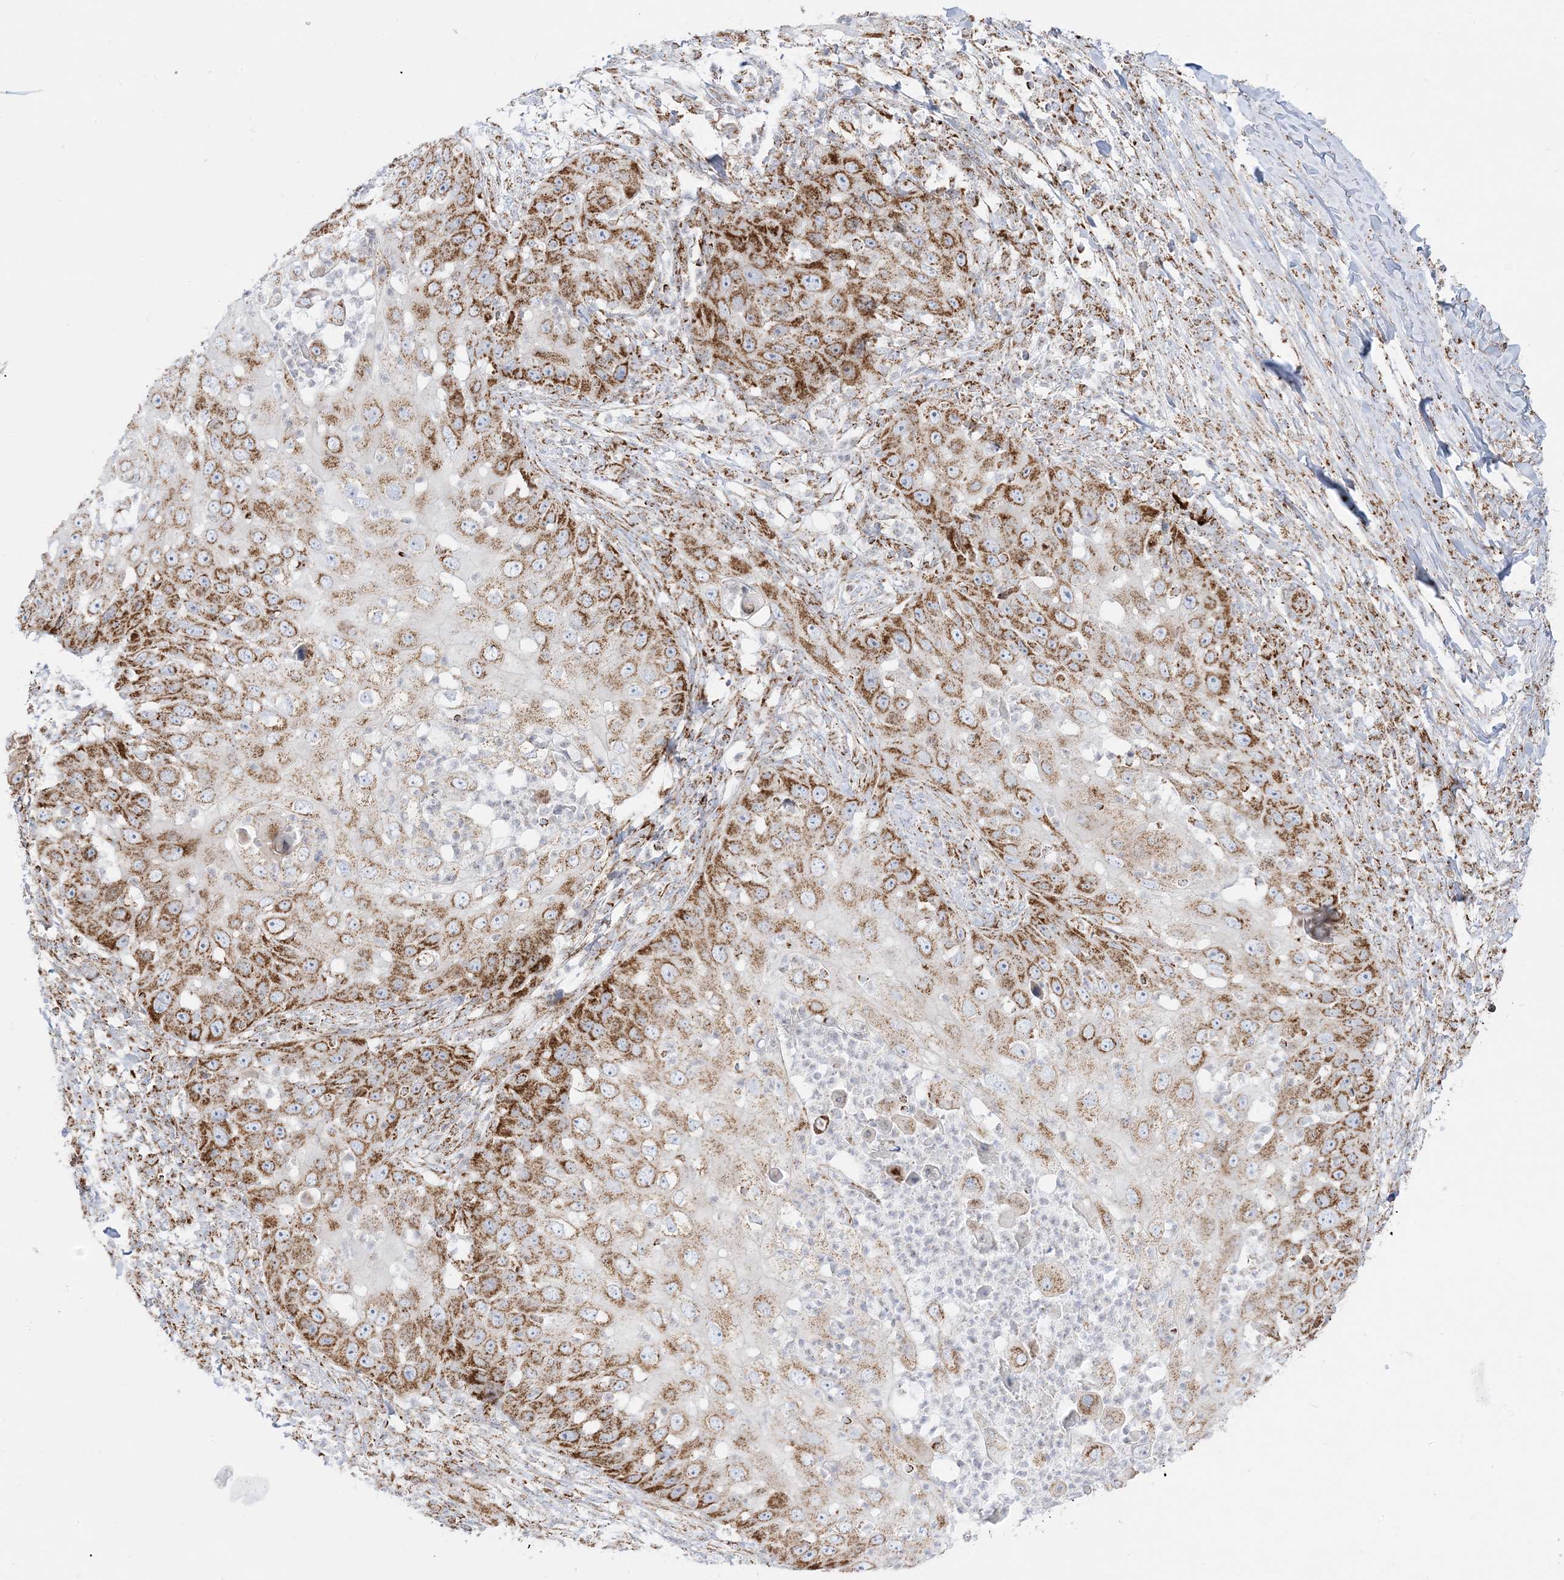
{"staining": {"intensity": "moderate", "quantity": ">75%", "location": "cytoplasmic/membranous"}, "tissue": "skin cancer", "cell_type": "Tumor cells", "image_type": "cancer", "snomed": [{"axis": "morphology", "description": "Squamous cell carcinoma, NOS"}, {"axis": "topography", "description": "Skin"}], "caption": "Immunohistochemistry photomicrograph of human skin cancer (squamous cell carcinoma) stained for a protein (brown), which exhibits medium levels of moderate cytoplasmic/membranous staining in approximately >75% of tumor cells.", "gene": "MRPS36", "patient": {"sex": "female", "age": 44}}